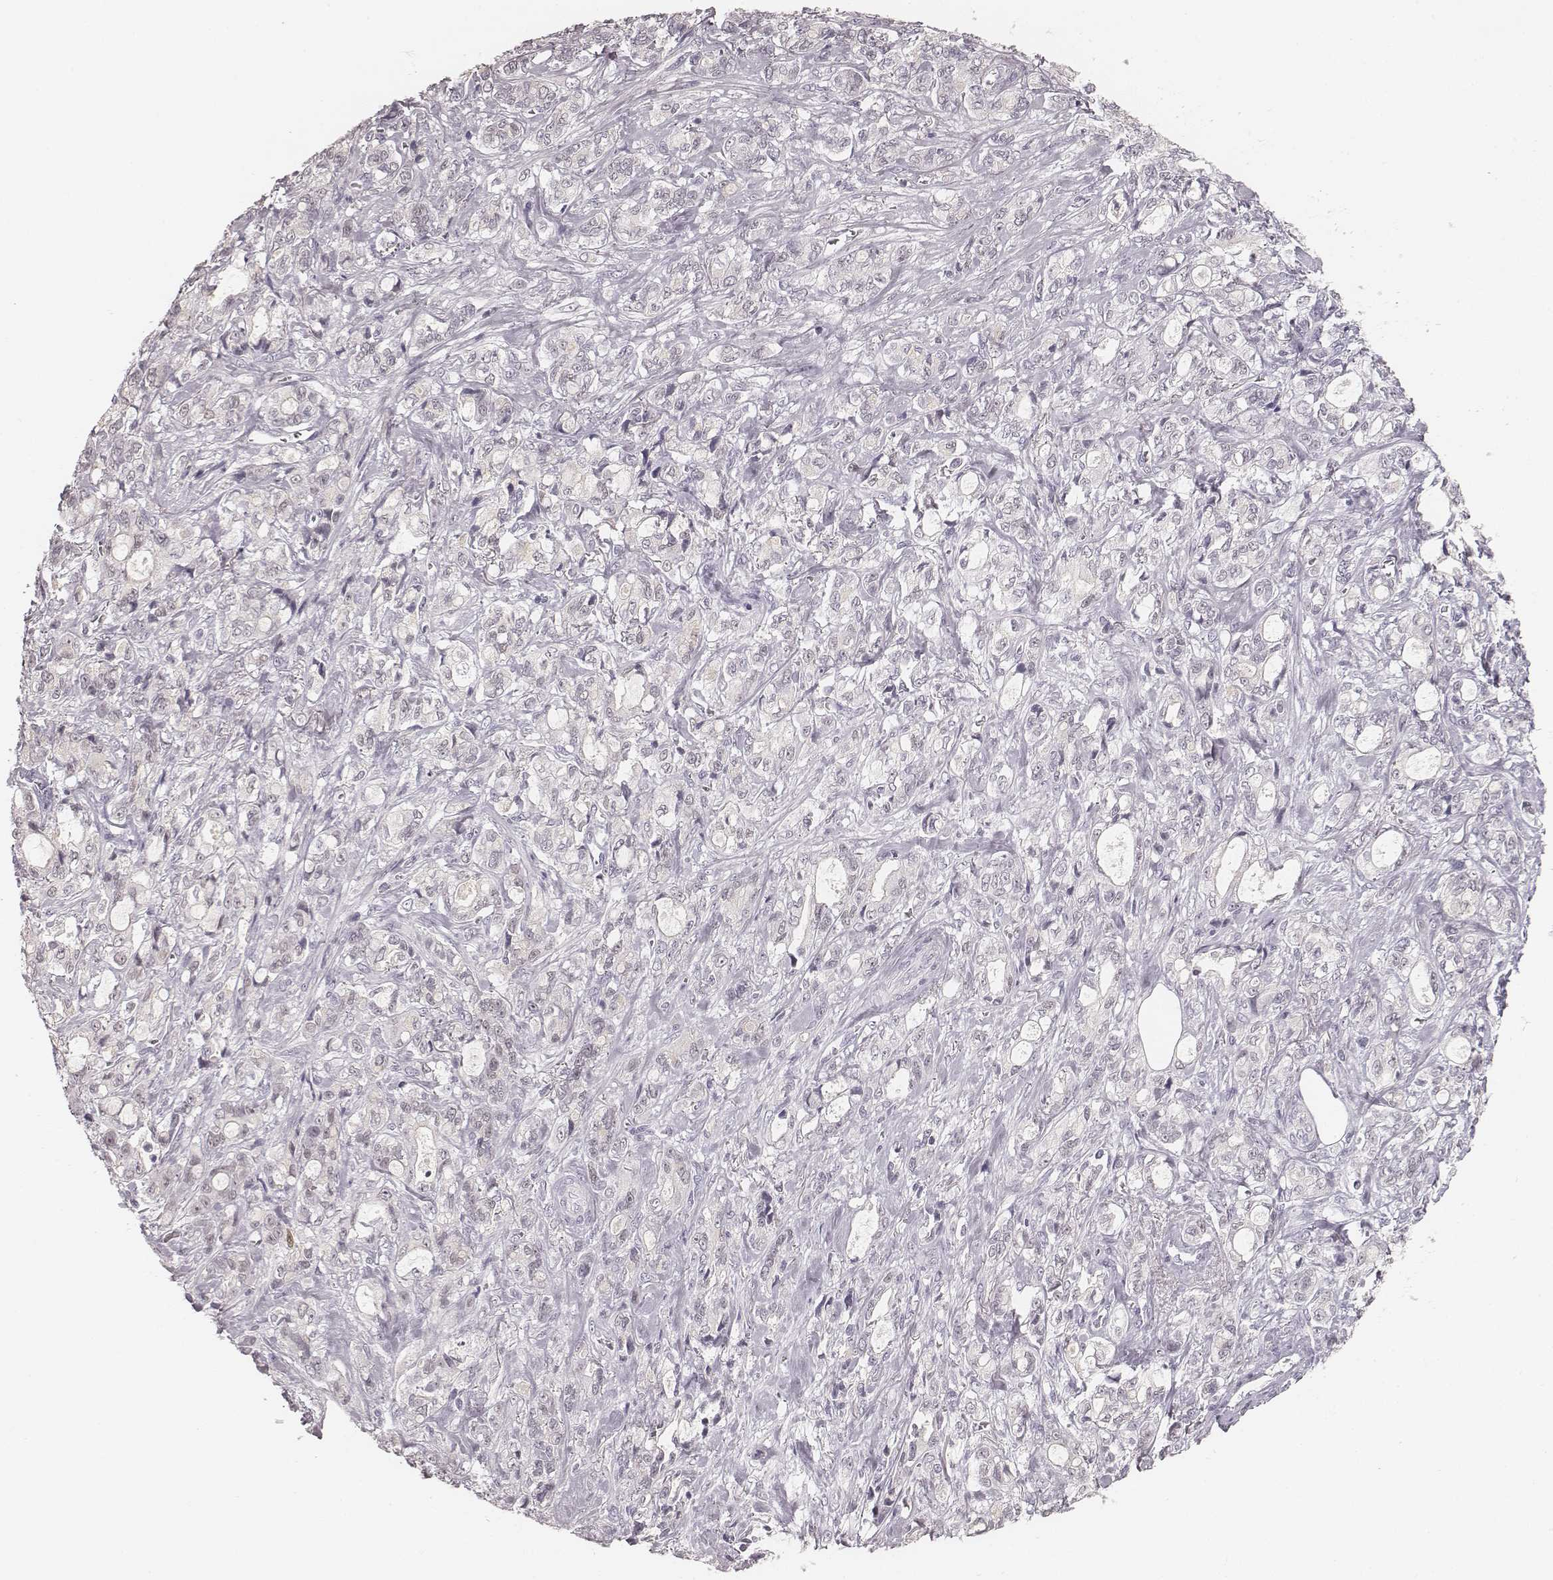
{"staining": {"intensity": "negative", "quantity": "none", "location": "none"}, "tissue": "stomach cancer", "cell_type": "Tumor cells", "image_type": "cancer", "snomed": [{"axis": "morphology", "description": "Adenocarcinoma, NOS"}, {"axis": "topography", "description": "Stomach"}], "caption": "Tumor cells are negative for protein expression in human stomach cancer (adenocarcinoma). The staining is performed using DAB (3,3'-diaminobenzidine) brown chromogen with nuclei counter-stained in using hematoxylin.", "gene": "HNF4G", "patient": {"sex": "male", "age": 63}}